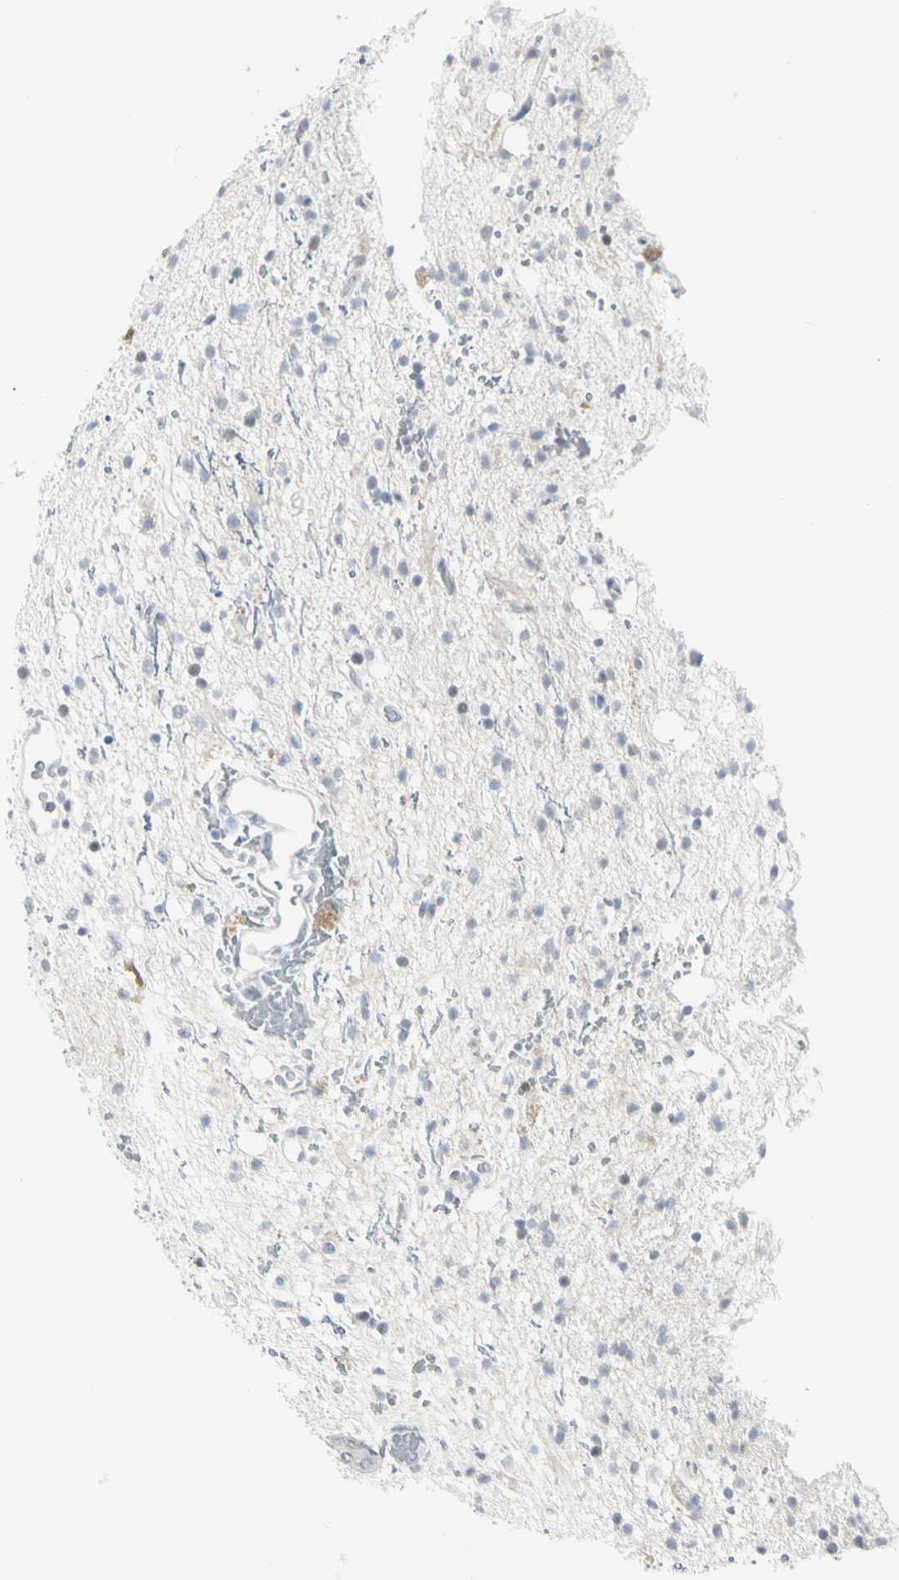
{"staining": {"intensity": "negative", "quantity": "none", "location": "none"}, "tissue": "glioma", "cell_type": "Tumor cells", "image_type": "cancer", "snomed": [{"axis": "morphology", "description": "Glioma, malignant, High grade"}, {"axis": "topography", "description": "Brain"}], "caption": "Tumor cells are negative for brown protein staining in high-grade glioma (malignant). (Immunohistochemistry (ihc), brightfield microscopy, high magnification).", "gene": "ZBTB7B", "patient": {"sex": "male", "age": 47}}